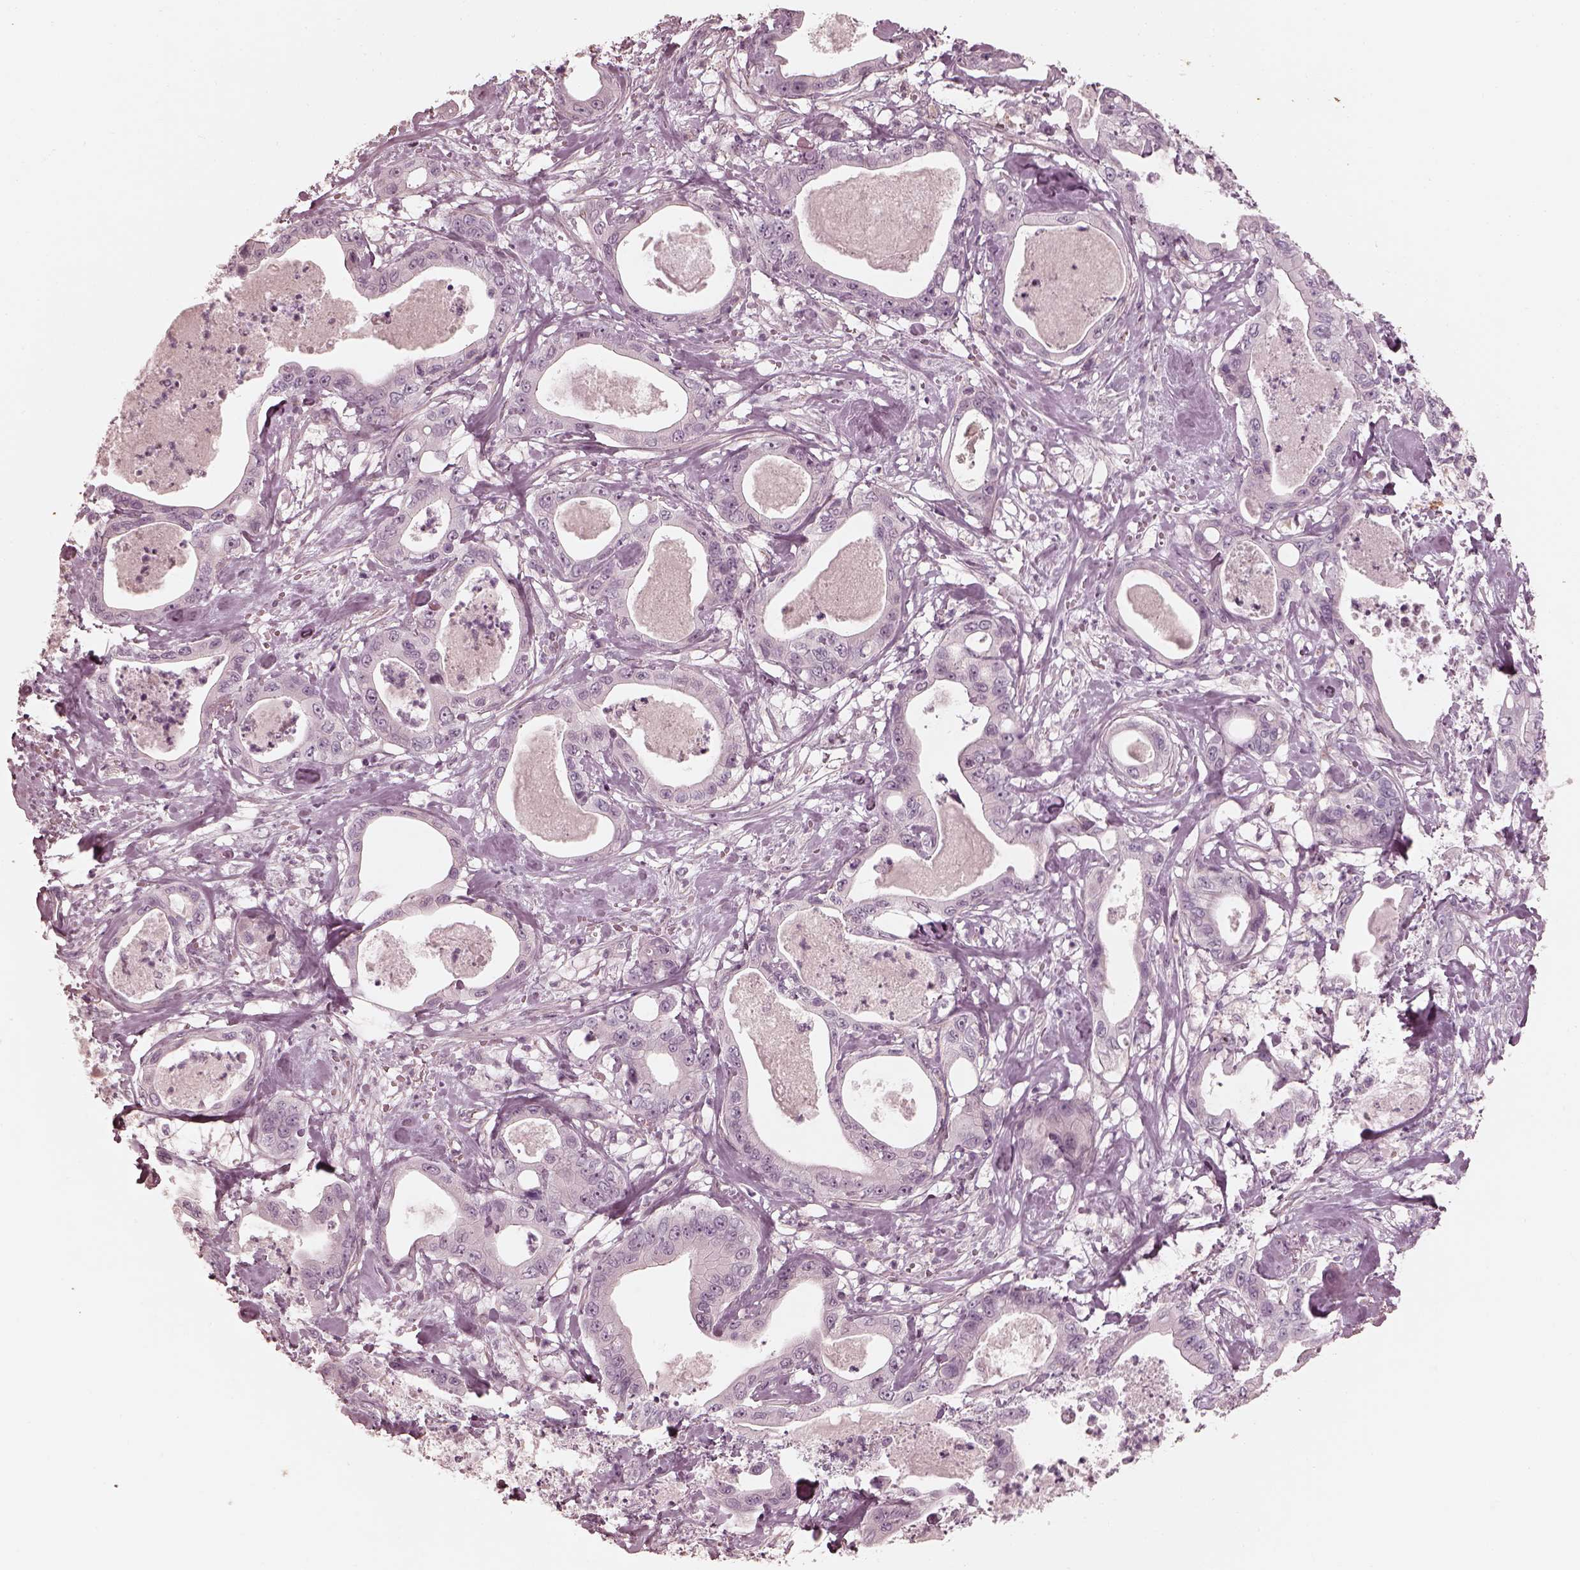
{"staining": {"intensity": "negative", "quantity": "none", "location": "none"}, "tissue": "pancreatic cancer", "cell_type": "Tumor cells", "image_type": "cancer", "snomed": [{"axis": "morphology", "description": "Adenocarcinoma, NOS"}, {"axis": "topography", "description": "Pancreas"}], "caption": "Pancreatic cancer (adenocarcinoma) stained for a protein using immunohistochemistry (IHC) demonstrates no staining tumor cells.", "gene": "ADRB3", "patient": {"sex": "male", "age": 71}}